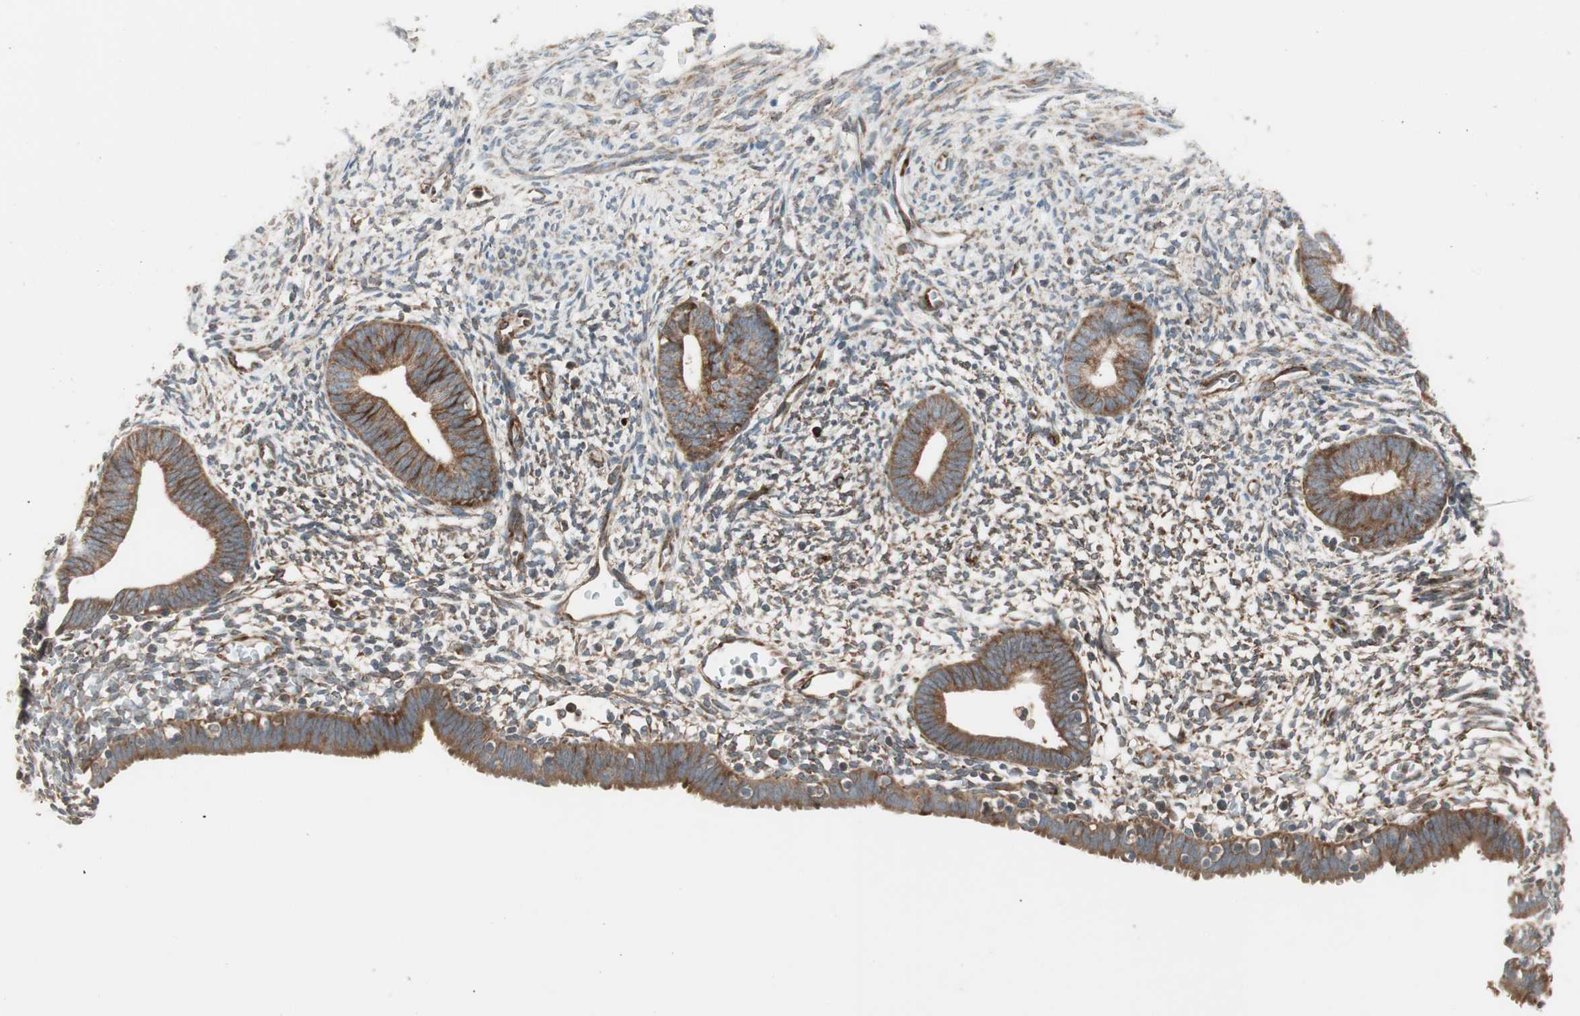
{"staining": {"intensity": "moderate", "quantity": "25%-75%", "location": "nuclear"}, "tissue": "endometrium", "cell_type": "Cells in endometrial stroma", "image_type": "normal", "snomed": [{"axis": "morphology", "description": "Normal tissue, NOS"}, {"axis": "morphology", "description": "Atrophy, NOS"}, {"axis": "topography", "description": "Uterus"}, {"axis": "topography", "description": "Endometrium"}], "caption": "This micrograph exhibits unremarkable endometrium stained with IHC to label a protein in brown. The nuclear of cells in endometrial stroma show moderate positivity for the protein. Nuclei are counter-stained blue.", "gene": "PPP2R5E", "patient": {"sex": "female", "age": 68}}